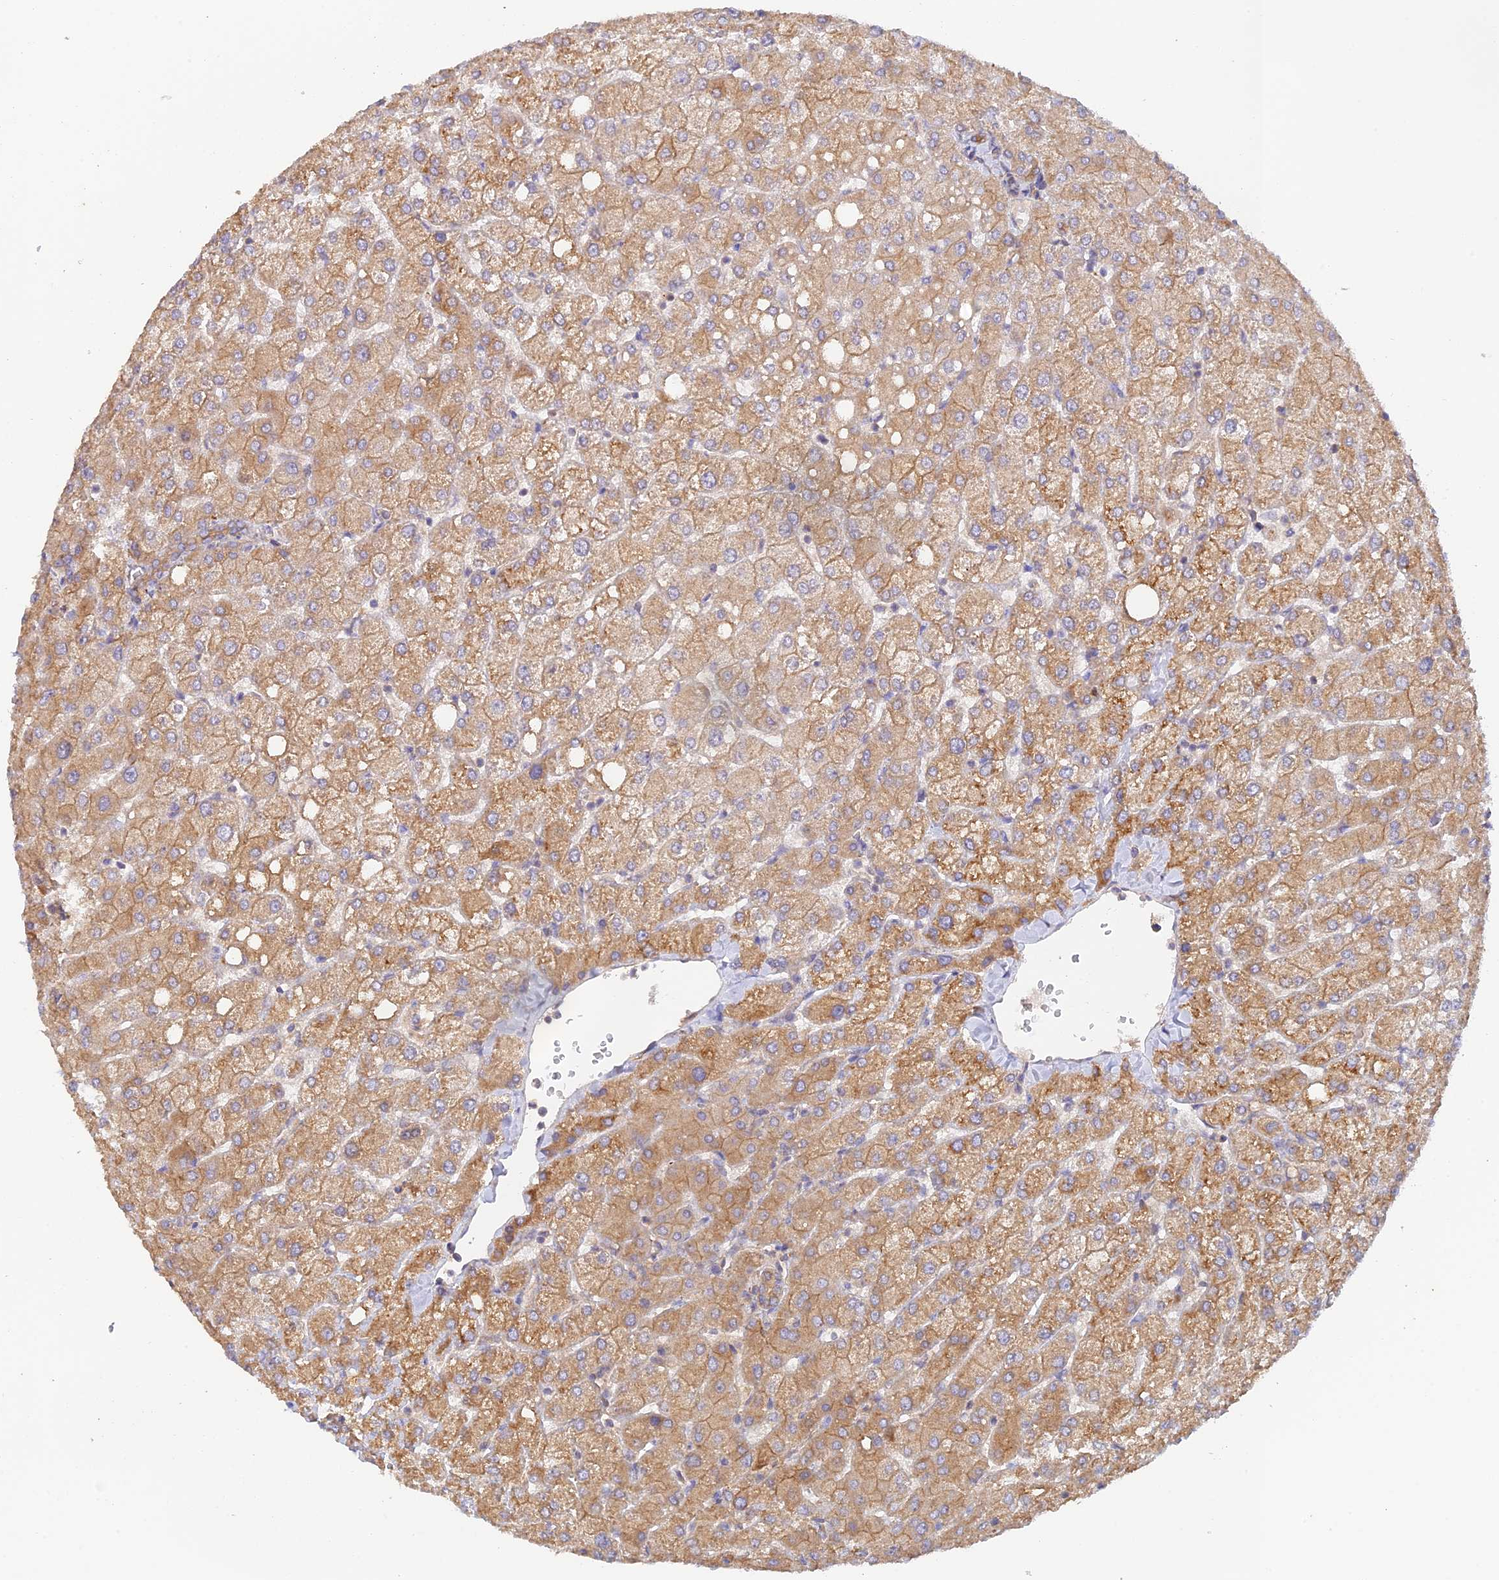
{"staining": {"intensity": "weak", "quantity": "25%-75%", "location": "cytoplasmic/membranous"}, "tissue": "liver", "cell_type": "Cholangiocytes", "image_type": "normal", "snomed": [{"axis": "morphology", "description": "Normal tissue, NOS"}, {"axis": "topography", "description": "Liver"}], "caption": "Cholangiocytes show low levels of weak cytoplasmic/membranous staining in about 25%-75% of cells in benign liver.", "gene": "MYO9A", "patient": {"sex": "female", "age": 54}}